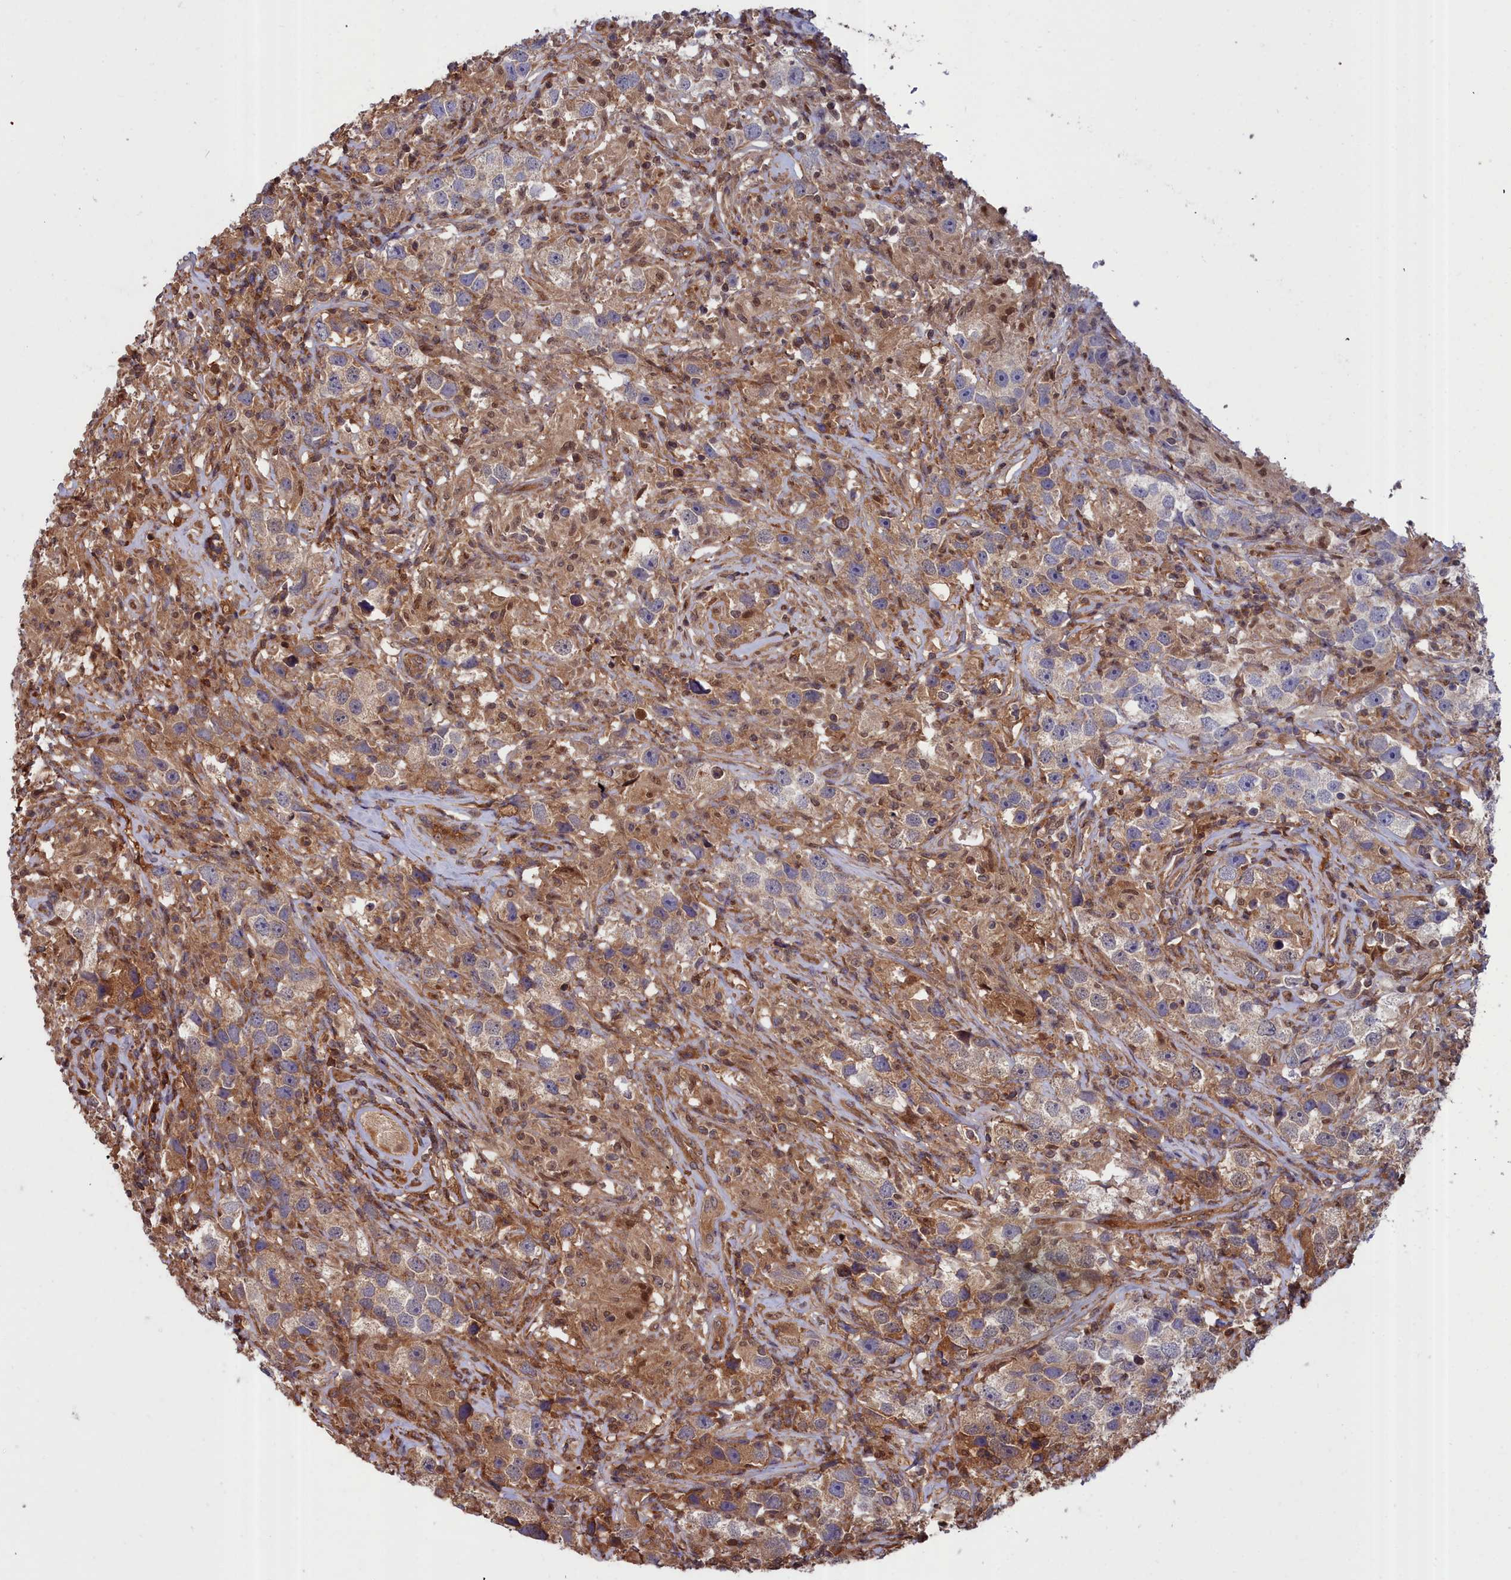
{"staining": {"intensity": "weak", "quantity": ">75%", "location": "cytoplasmic/membranous"}, "tissue": "testis cancer", "cell_type": "Tumor cells", "image_type": "cancer", "snomed": [{"axis": "morphology", "description": "Seminoma, NOS"}, {"axis": "topography", "description": "Testis"}], "caption": "Testis cancer (seminoma) tissue exhibits weak cytoplasmic/membranous expression in about >75% of tumor cells, visualized by immunohistochemistry.", "gene": "GFRA2", "patient": {"sex": "male", "age": 49}}